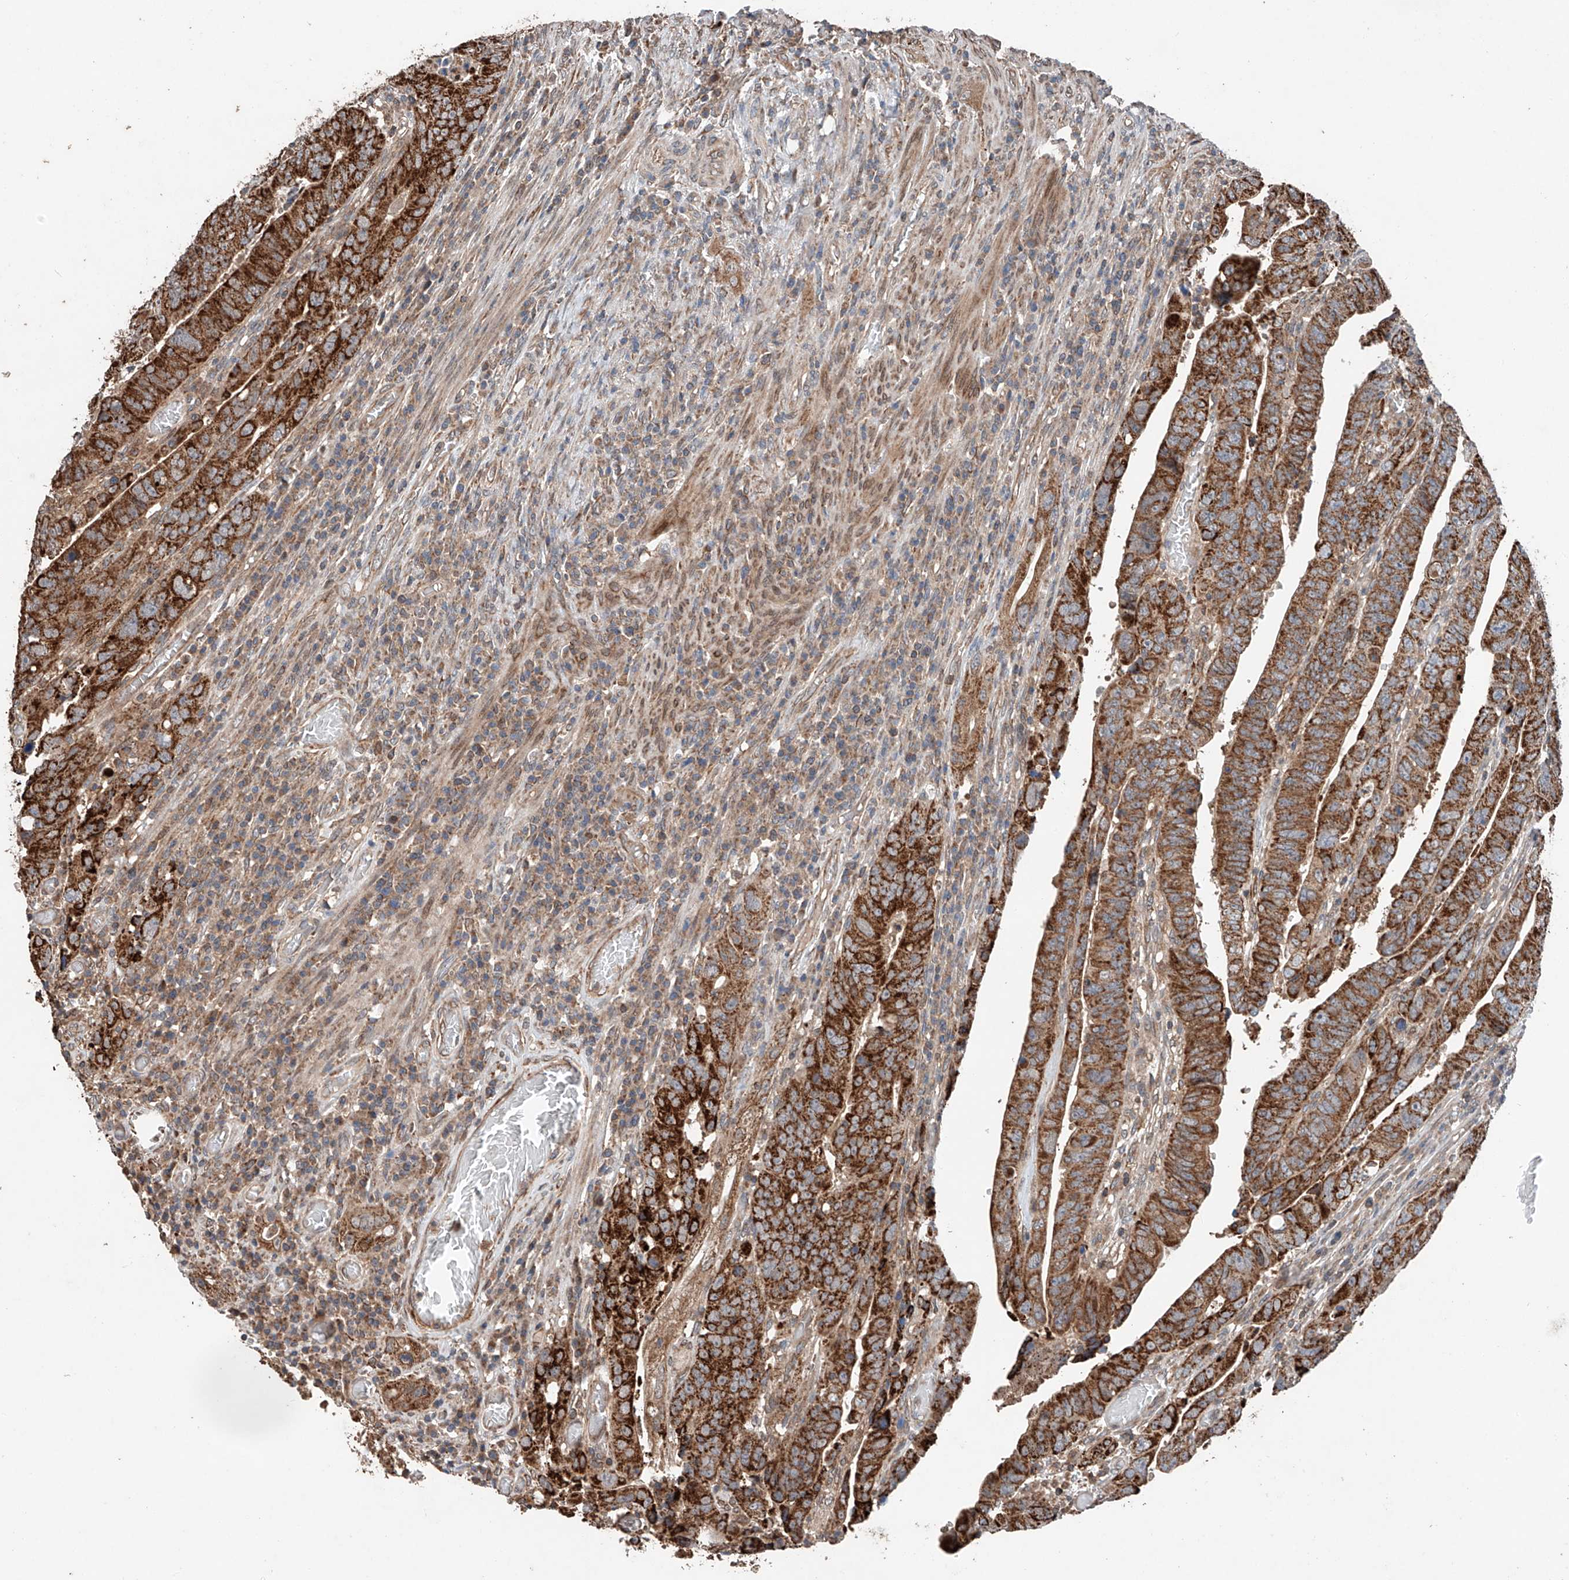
{"staining": {"intensity": "strong", "quantity": ">75%", "location": "cytoplasmic/membranous"}, "tissue": "colorectal cancer", "cell_type": "Tumor cells", "image_type": "cancer", "snomed": [{"axis": "morphology", "description": "Normal tissue, NOS"}, {"axis": "morphology", "description": "Adenocarcinoma, NOS"}, {"axis": "topography", "description": "Rectum"}], "caption": "Strong cytoplasmic/membranous positivity is seen in about >75% of tumor cells in colorectal cancer. Immunohistochemistry stains the protein of interest in brown and the nuclei are stained blue.", "gene": "AP4B1", "patient": {"sex": "female", "age": 65}}